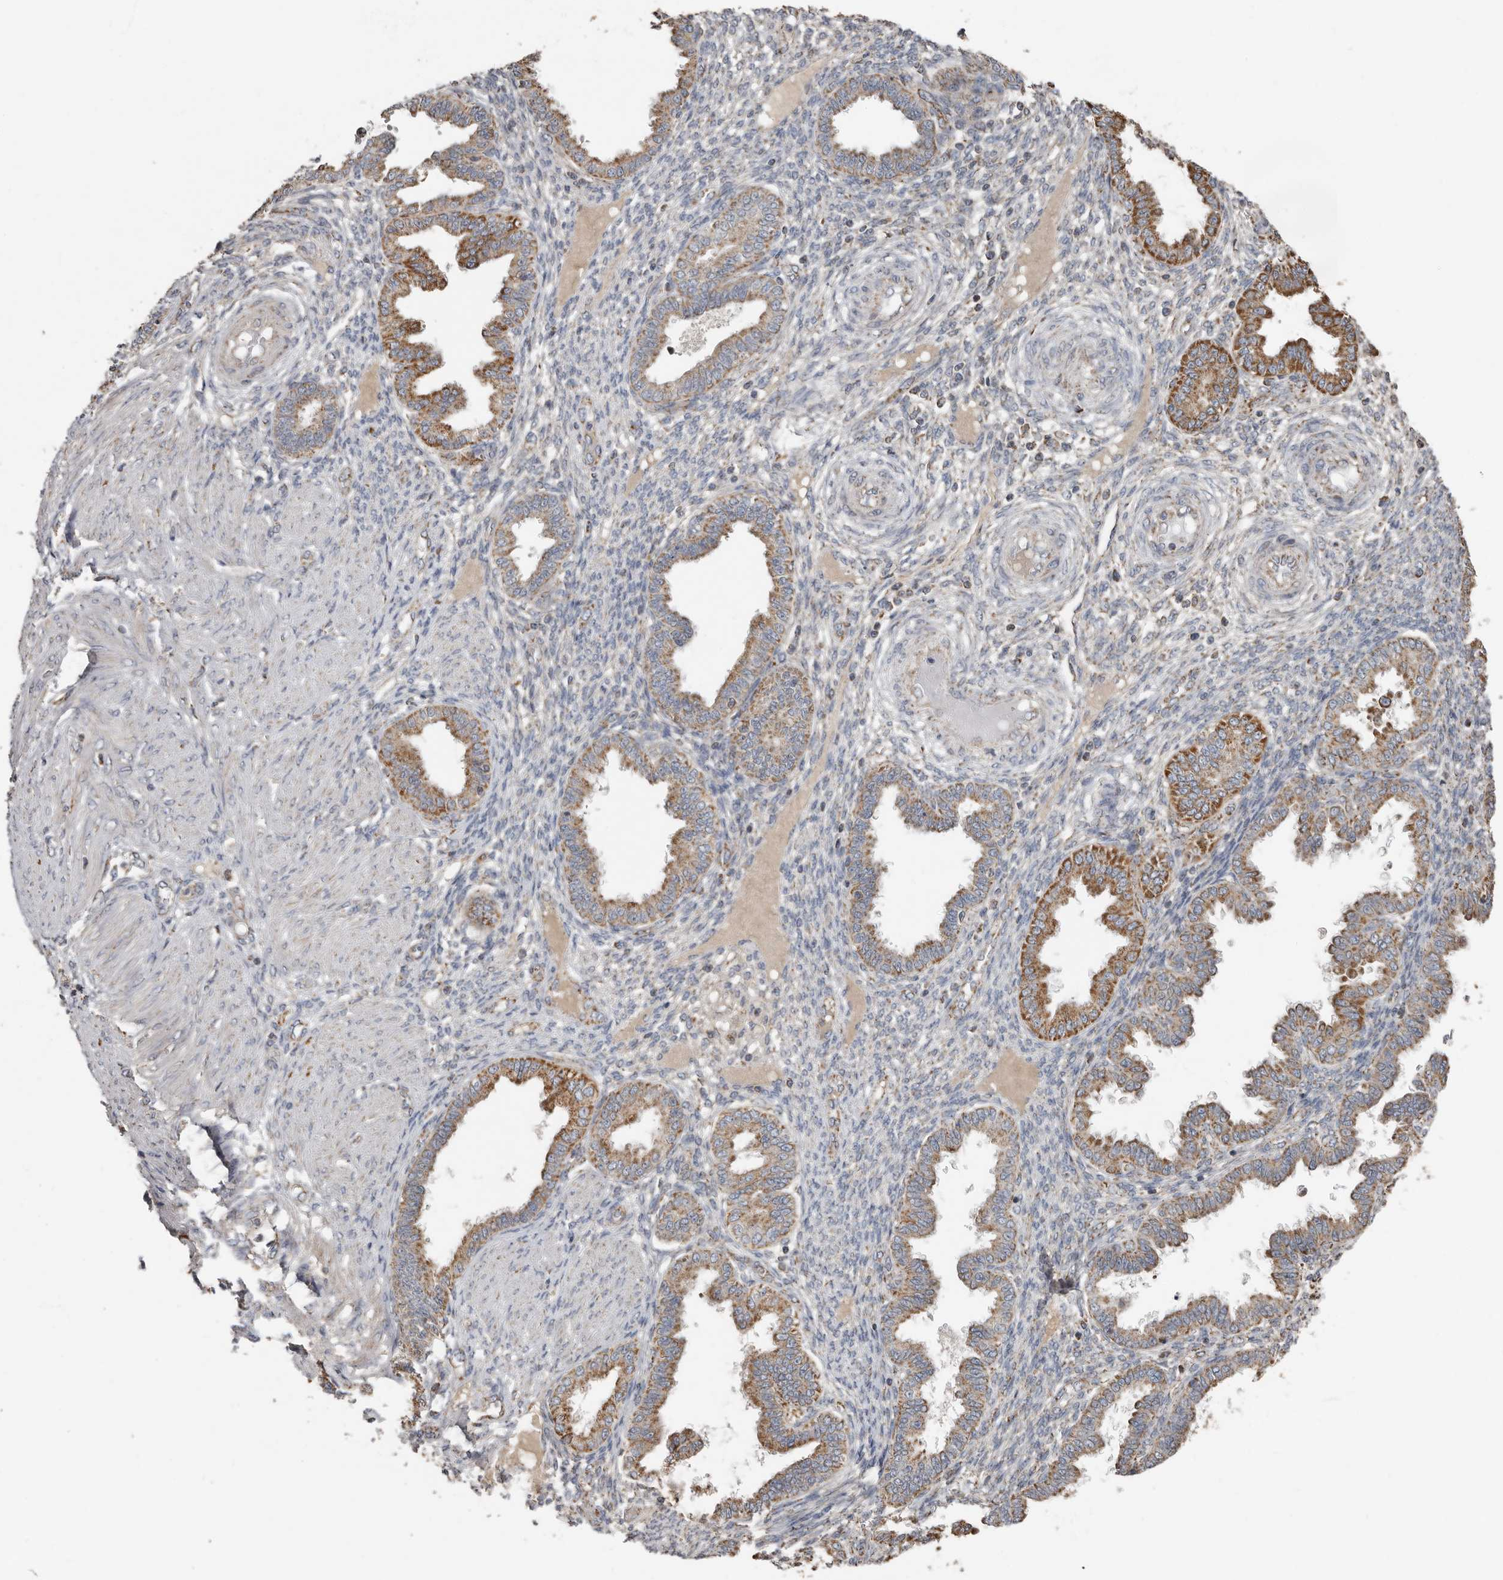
{"staining": {"intensity": "weak", "quantity": "<25%", "location": "cytoplasmic/membranous"}, "tissue": "endometrium", "cell_type": "Cells in endometrial stroma", "image_type": "normal", "snomed": [{"axis": "morphology", "description": "Normal tissue, NOS"}, {"axis": "topography", "description": "Endometrium"}], "caption": "This micrograph is of unremarkable endometrium stained with immunohistochemistry (IHC) to label a protein in brown with the nuclei are counter-stained blue. There is no staining in cells in endometrial stroma.", "gene": "KIF26B", "patient": {"sex": "female", "age": 33}}